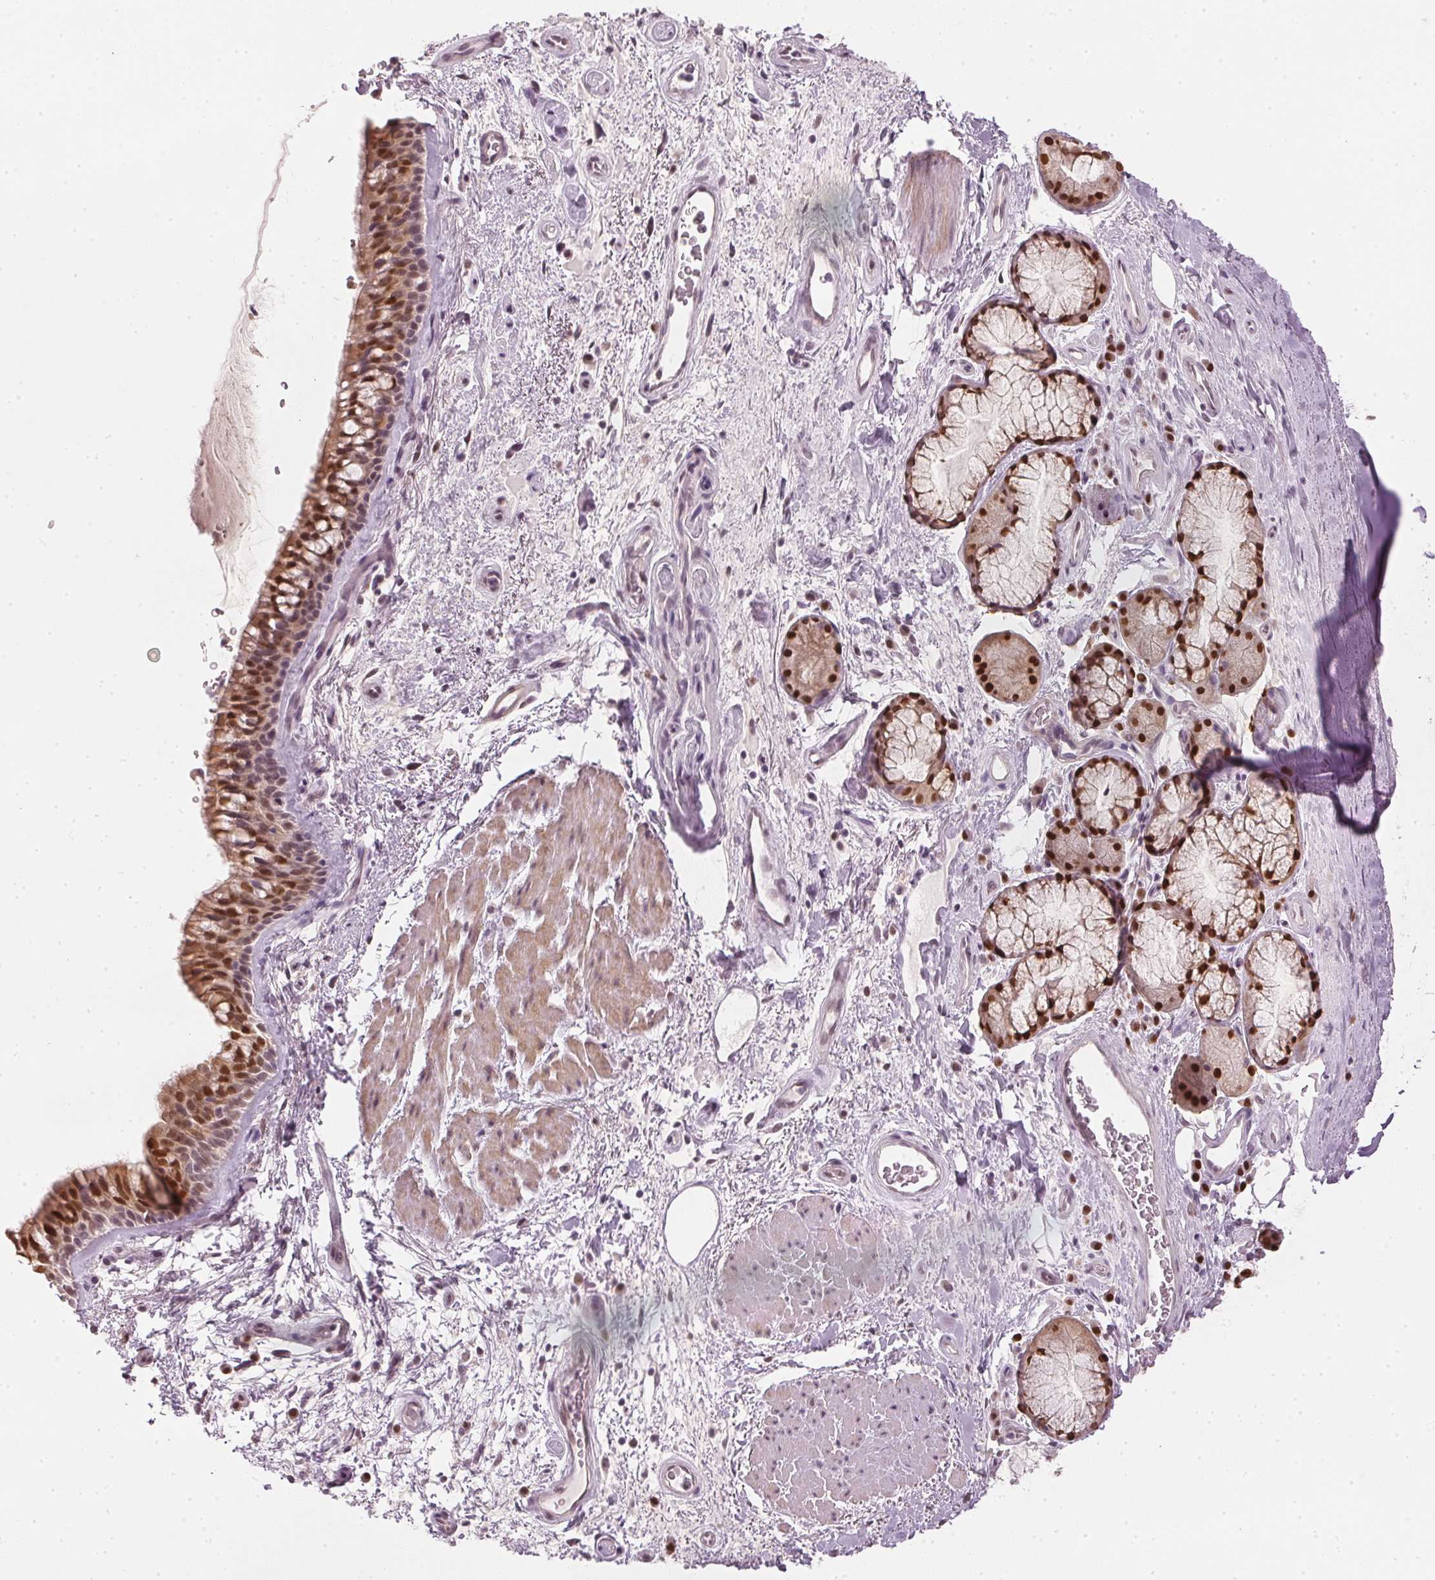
{"staining": {"intensity": "strong", "quantity": "25%-75%", "location": "nuclear"}, "tissue": "bronchus", "cell_type": "Respiratory epithelial cells", "image_type": "normal", "snomed": [{"axis": "morphology", "description": "Normal tissue, NOS"}, {"axis": "topography", "description": "Bronchus"}], "caption": "Immunohistochemical staining of unremarkable bronchus shows strong nuclear protein positivity in about 25%-75% of respiratory epithelial cells. The protein is shown in brown color, while the nuclei are stained blue.", "gene": "ENSG00000267001", "patient": {"sex": "male", "age": 48}}